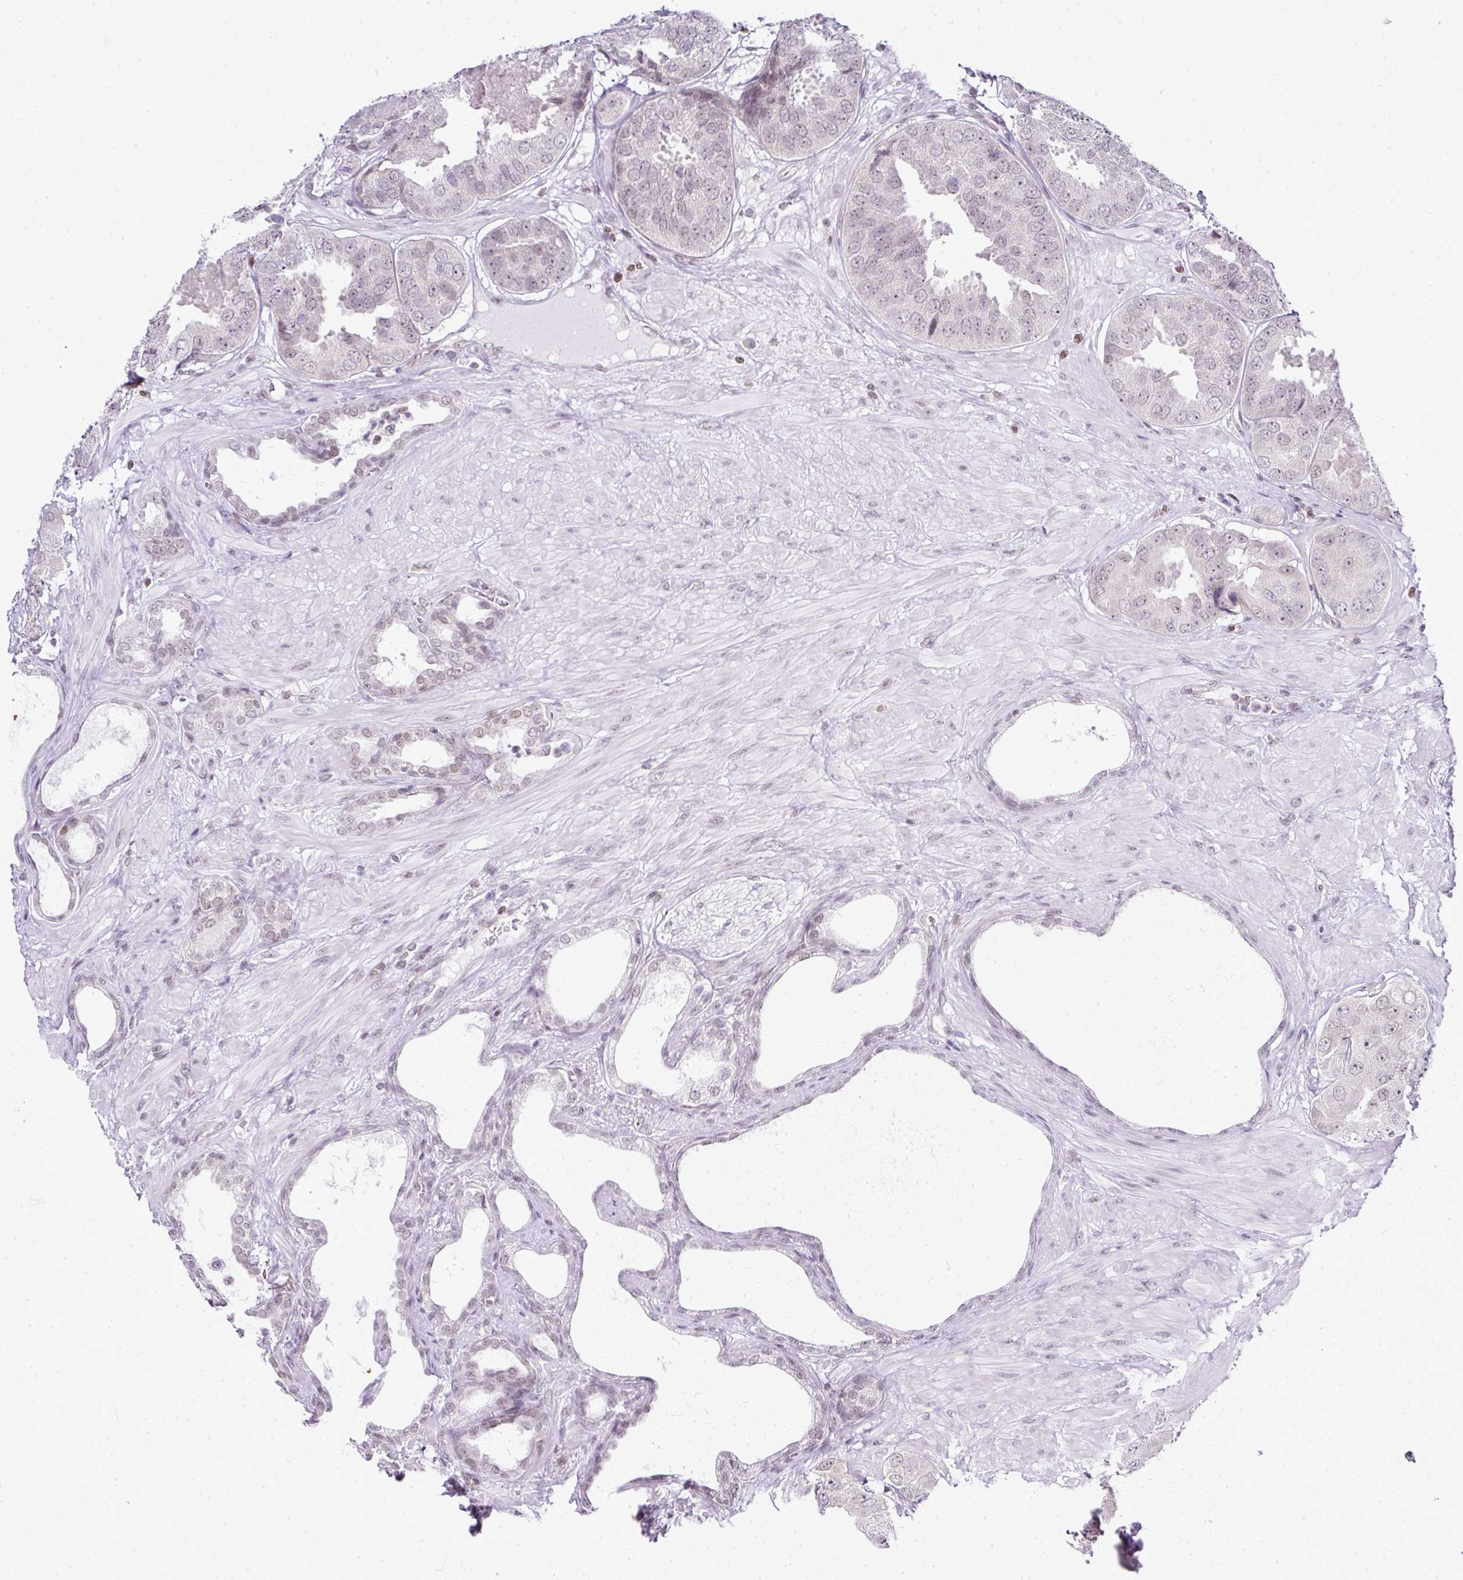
{"staining": {"intensity": "negative", "quantity": "none", "location": "none"}, "tissue": "prostate cancer", "cell_type": "Tumor cells", "image_type": "cancer", "snomed": [{"axis": "morphology", "description": "Adenocarcinoma, High grade"}, {"axis": "topography", "description": "Prostate"}], "caption": "The image demonstrates no significant expression in tumor cells of high-grade adenocarcinoma (prostate).", "gene": "FAM32A", "patient": {"sex": "male", "age": 63}}